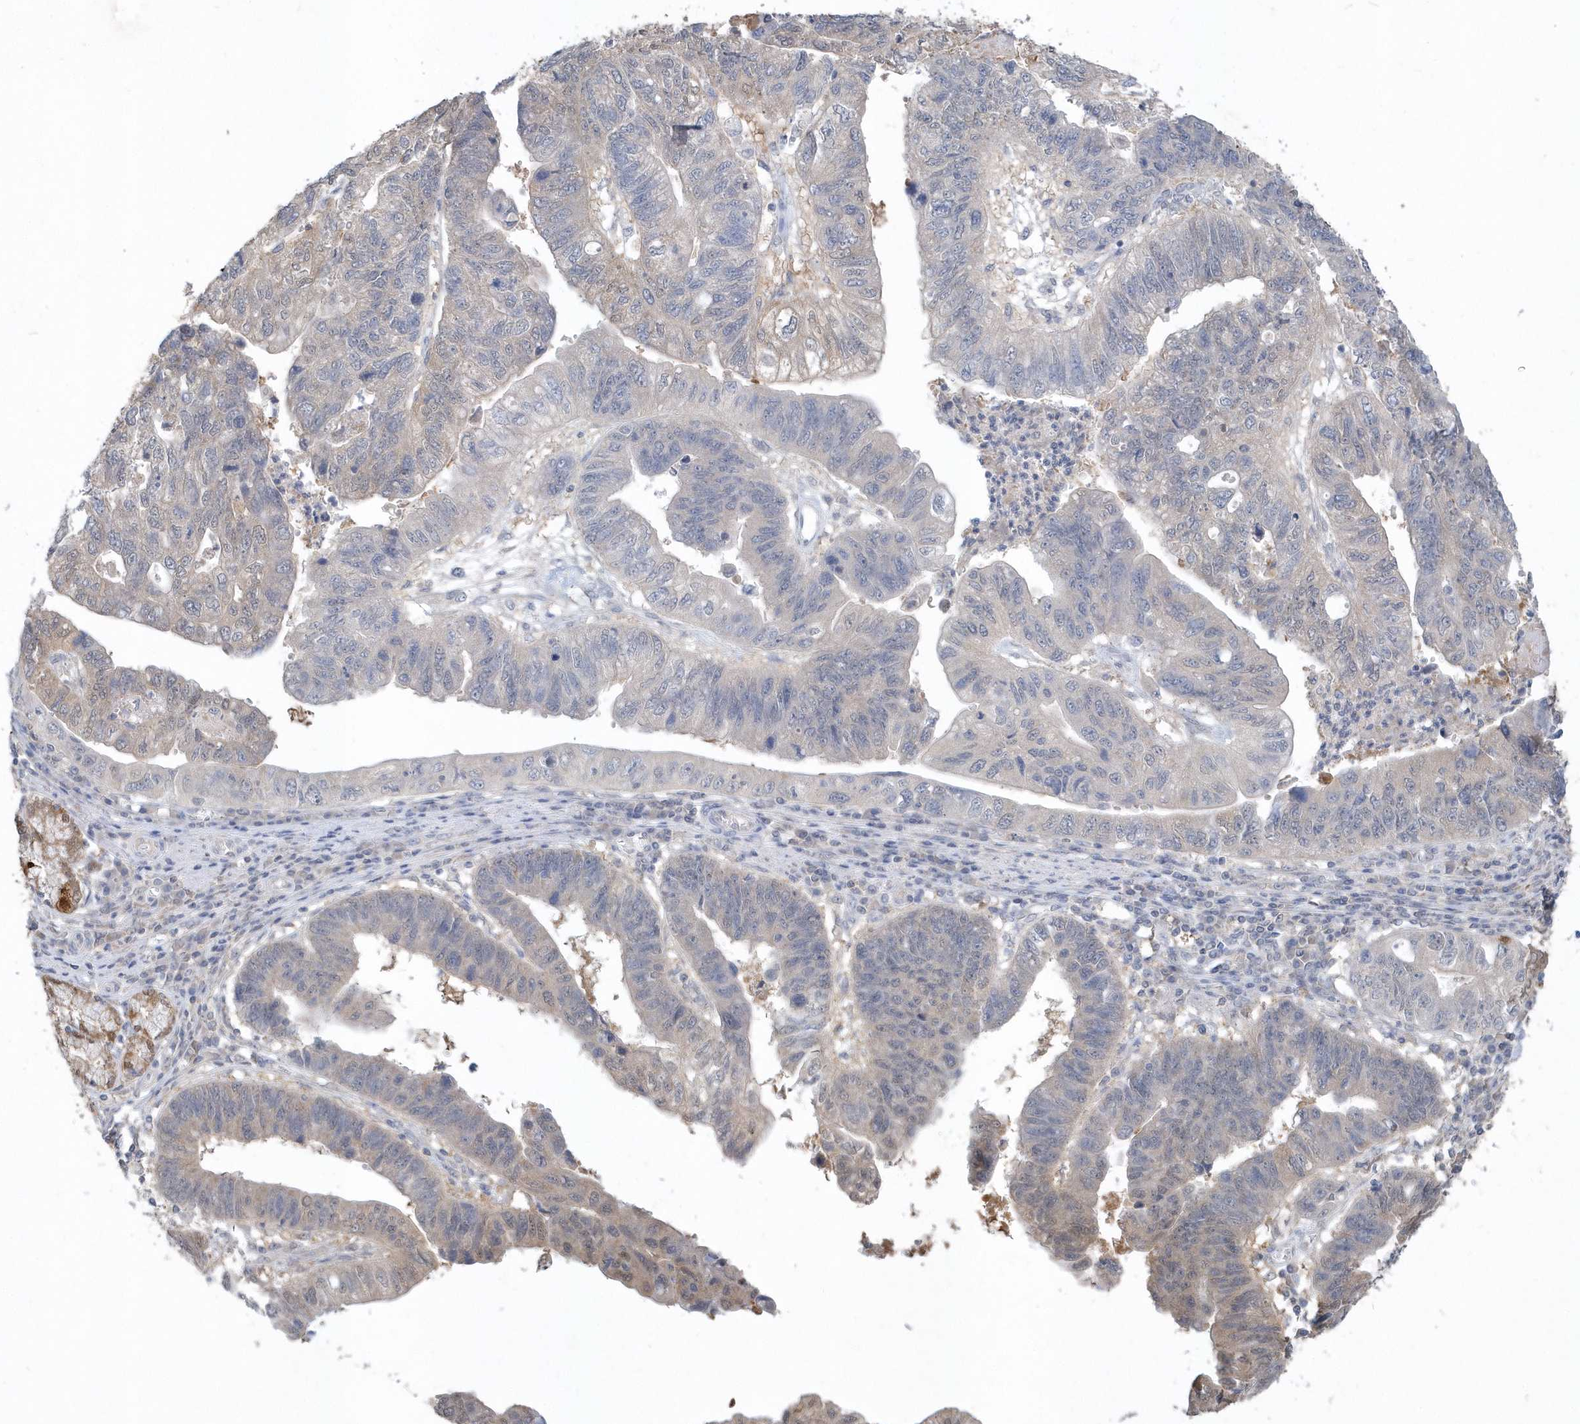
{"staining": {"intensity": "weak", "quantity": "<25%", "location": "cytoplasmic/membranous"}, "tissue": "stomach cancer", "cell_type": "Tumor cells", "image_type": "cancer", "snomed": [{"axis": "morphology", "description": "Adenocarcinoma, NOS"}, {"axis": "topography", "description": "Stomach"}], "caption": "This micrograph is of stomach cancer stained with IHC to label a protein in brown with the nuclei are counter-stained blue. There is no staining in tumor cells. (DAB immunohistochemistry, high magnification).", "gene": "AKR7A2", "patient": {"sex": "male", "age": 59}}